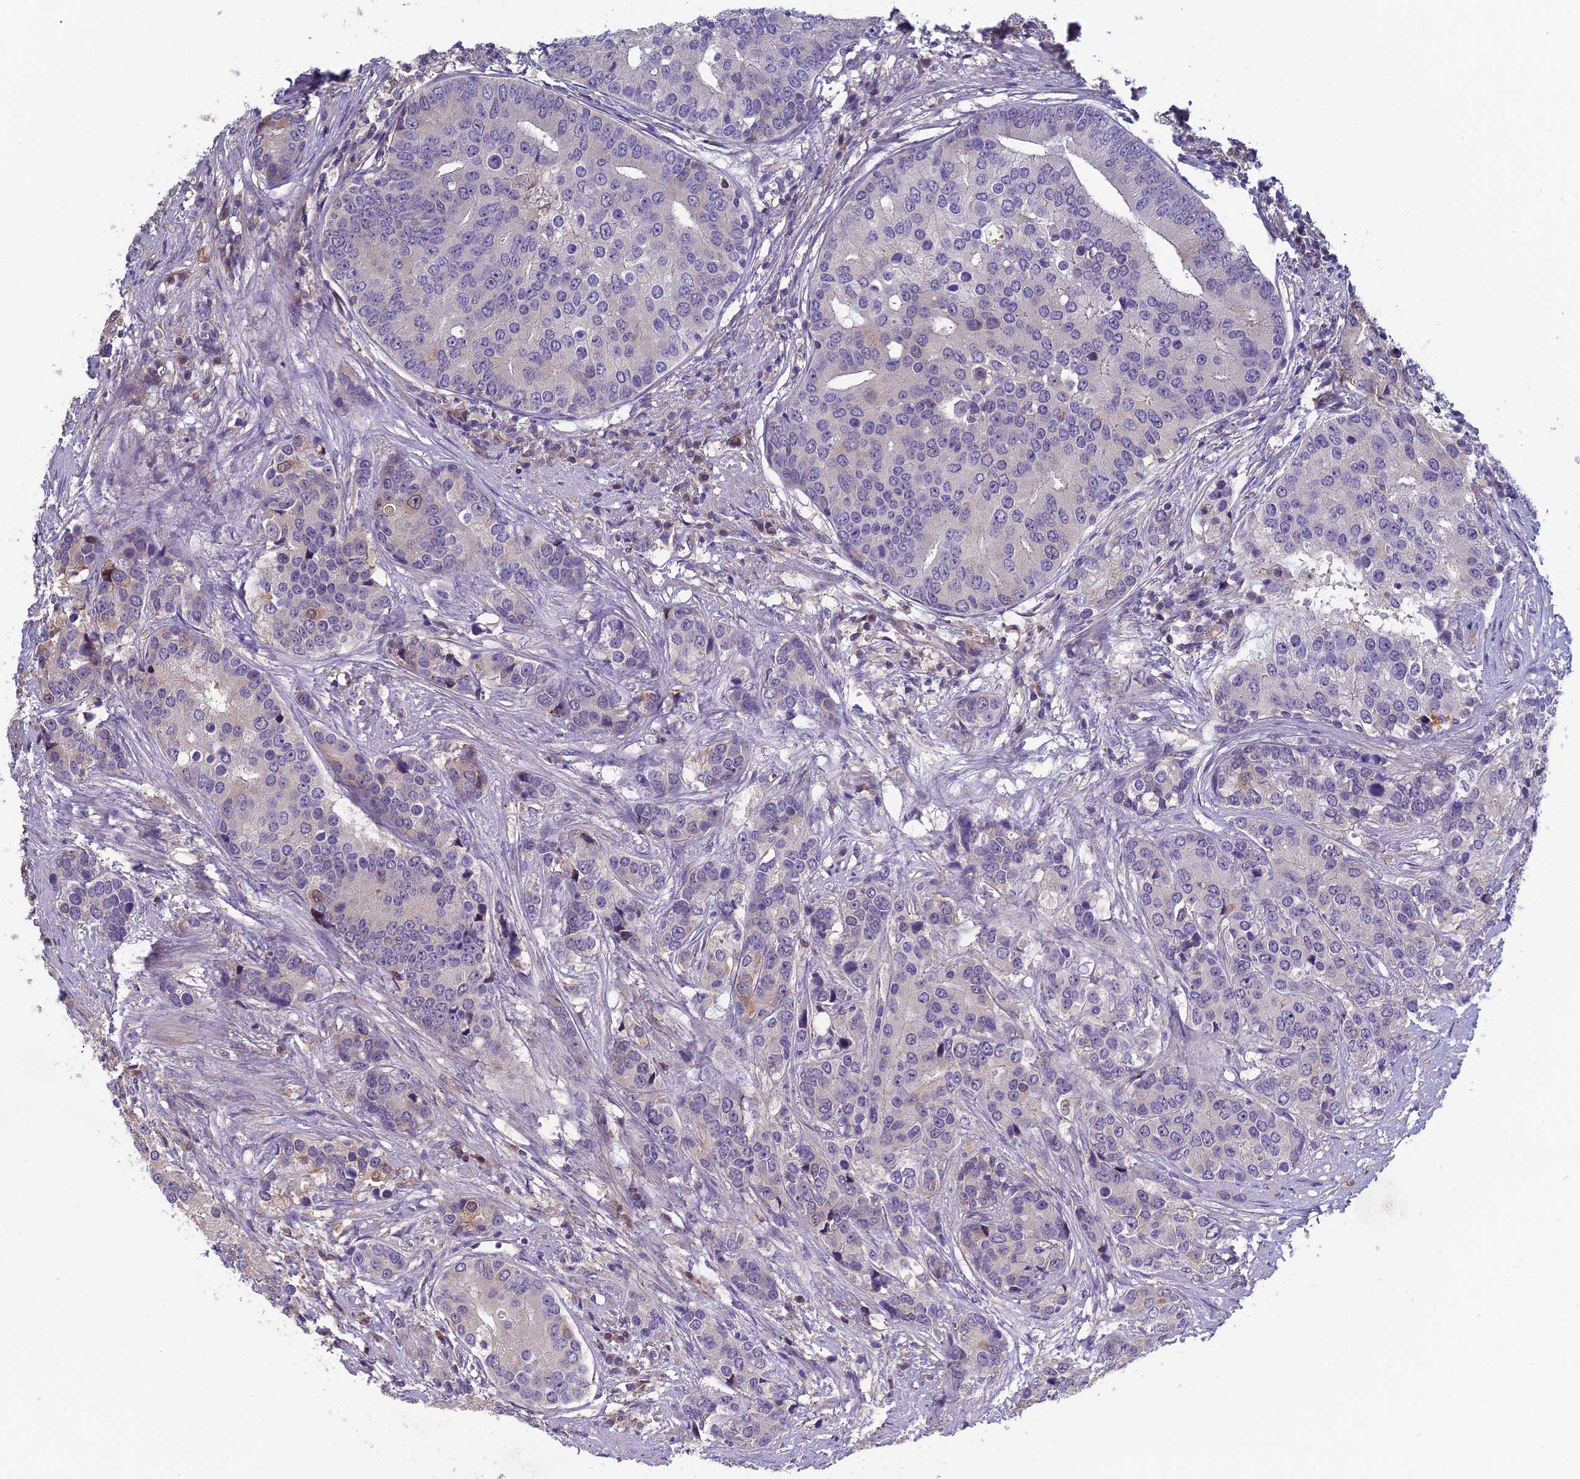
{"staining": {"intensity": "negative", "quantity": "none", "location": "none"}, "tissue": "prostate cancer", "cell_type": "Tumor cells", "image_type": "cancer", "snomed": [{"axis": "morphology", "description": "Adenocarcinoma, High grade"}, {"axis": "topography", "description": "Prostate"}], "caption": "This is a micrograph of immunohistochemistry staining of prostate cancer, which shows no positivity in tumor cells. The staining is performed using DAB brown chromogen with nuclei counter-stained in using hematoxylin.", "gene": "HECA", "patient": {"sex": "male", "age": 62}}